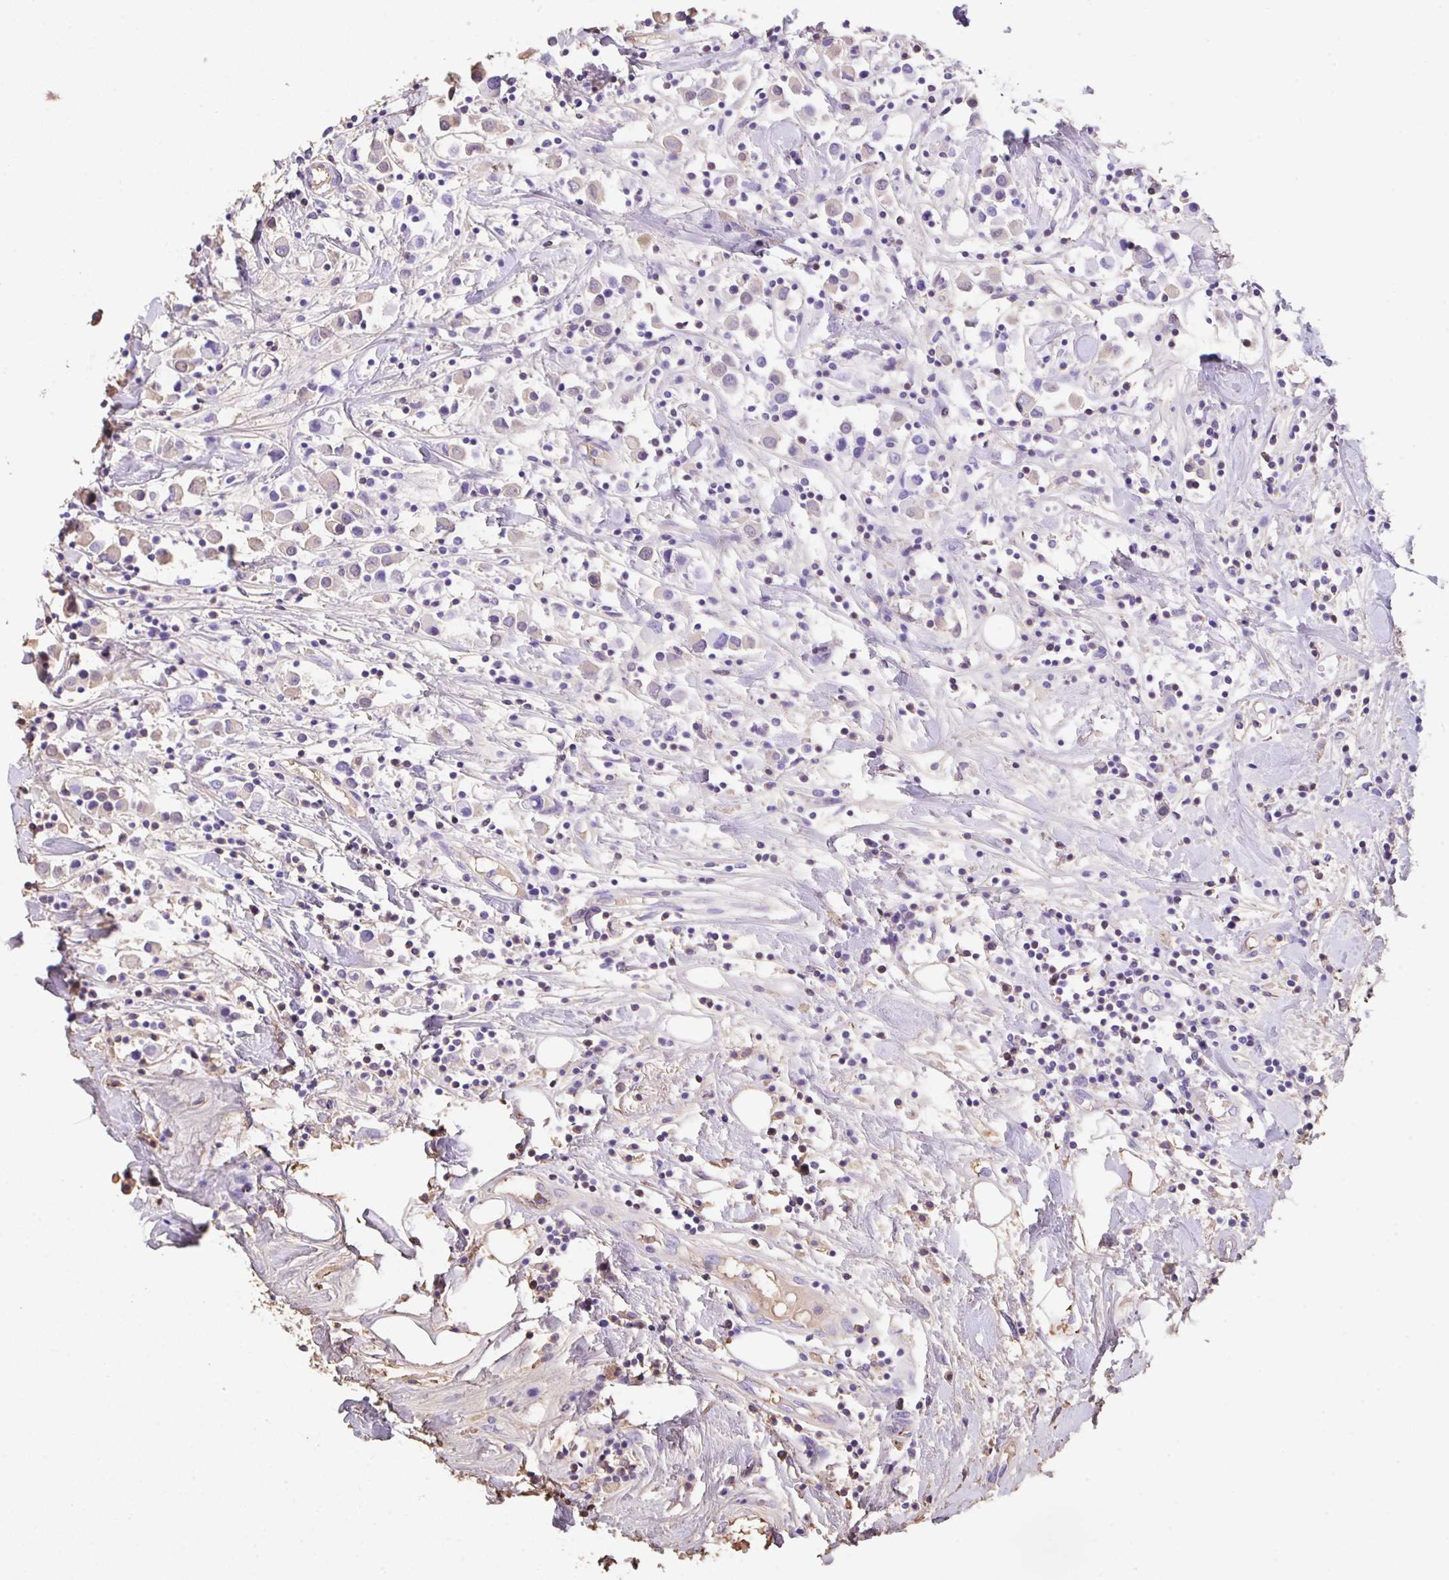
{"staining": {"intensity": "weak", "quantity": "25%-75%", "location": "cytoplasmic/membranous"}, "tissue": "breast cancer", "cell_type": "Tumor cells", "image_type": "cancer", "snomed": [{"axis": "morphology", "description": "Duct carcinoma"}, {"axis": "topography", "description": "Breast"}], "caption": "Weak cytoplasmic/membranous protein staining is present in about 25%-75% of tumor cells in breast cancer (invasive ductal carcinoma).", "gene": "HOXC12", "patient": {"sex": "female", "age": 61}}